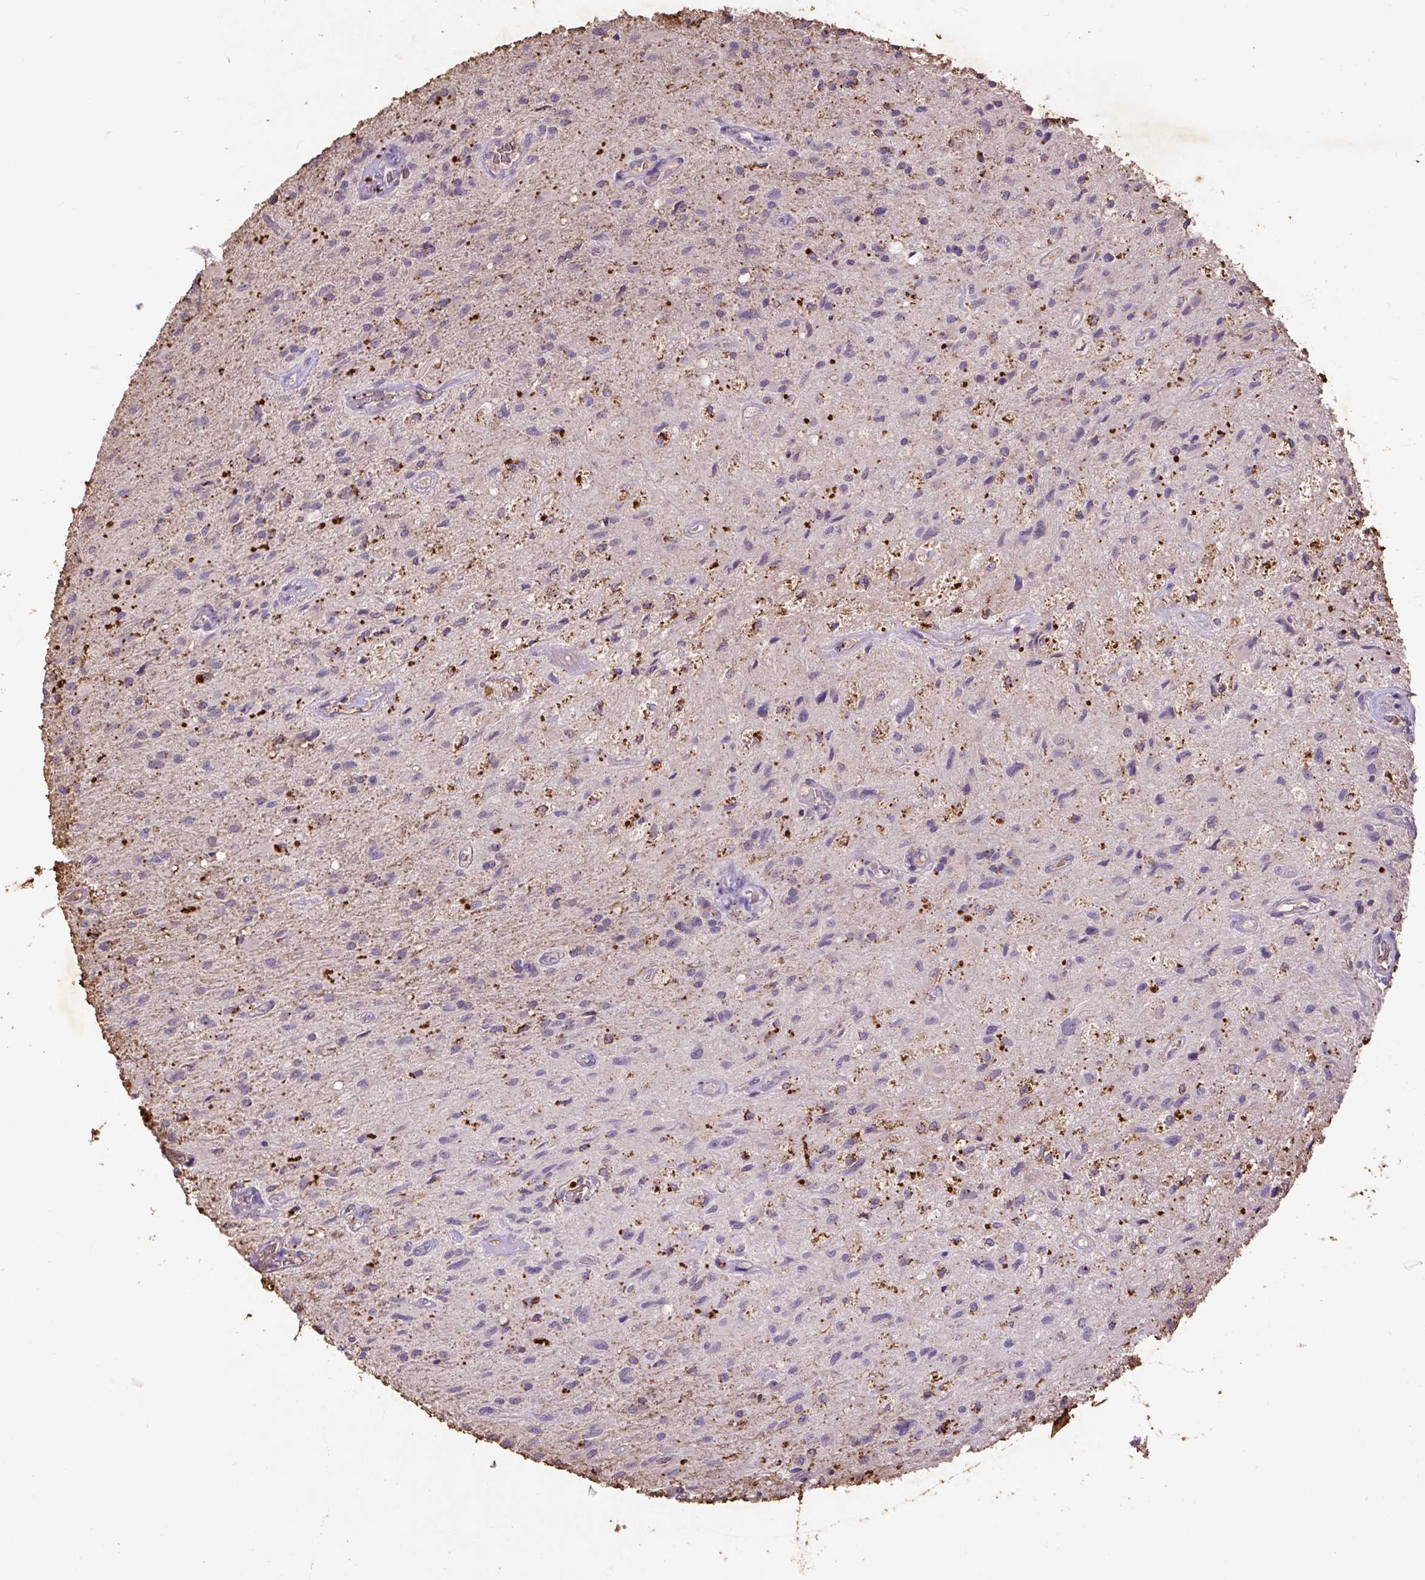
{"staining": {"intensity": "negative", "quantity": "none", "location": "none"}, "tissue": "glioma", "cell_type": "Tumor cells", "image_type": "cancer", "snomed": [{"axis": "morphology", "description": "Glioma, malignant, High grade"}, {"axis": "topography", "description": "Brain"}], "caption": "High magnification brightfield microscopy of high-grade glioma (malignant) stained with DAB (brown) and counterstained with hematoxylin (blue): tumor cells show no significant expression.", "gene": "LRTM2", "patient": {"sex": "female", "age": 70}}